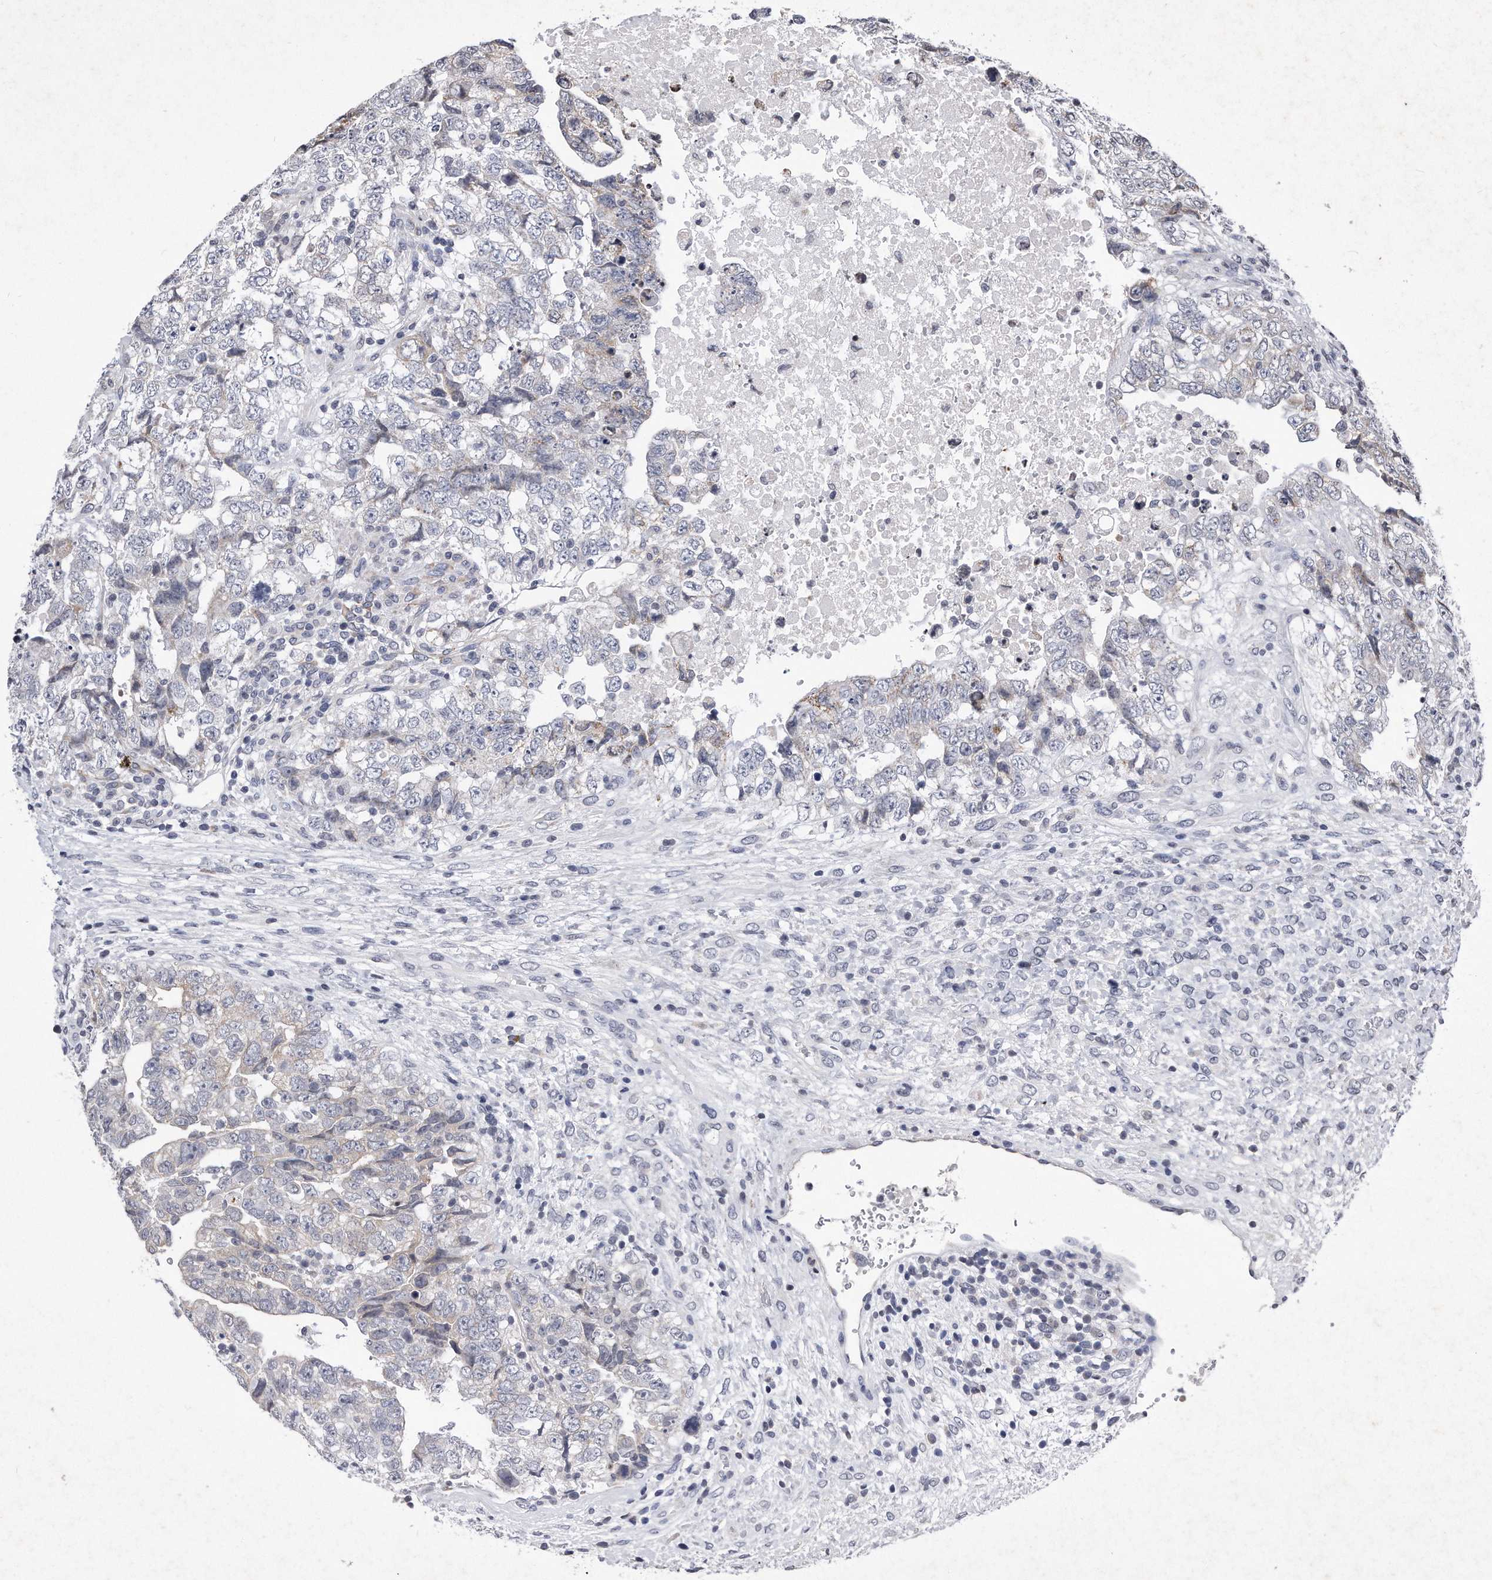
{"staining": {"intensity": "negative", "quantity": "none", "location": "none"}, "tissue": "testis cancer", "cell_type": "Tumor cells", "image_type": "cancer", "snomed": [{"axis": "morphology", "description": "Carcinoma, Embryonal, NOS"}, {"axis": "topography", "description": "Testis"}], "caption": "Image shows no protein expression in tumor cells of testis cancer tissue.", "gene": "DAB1", "patient": {"sex": "male", "age": 37}}